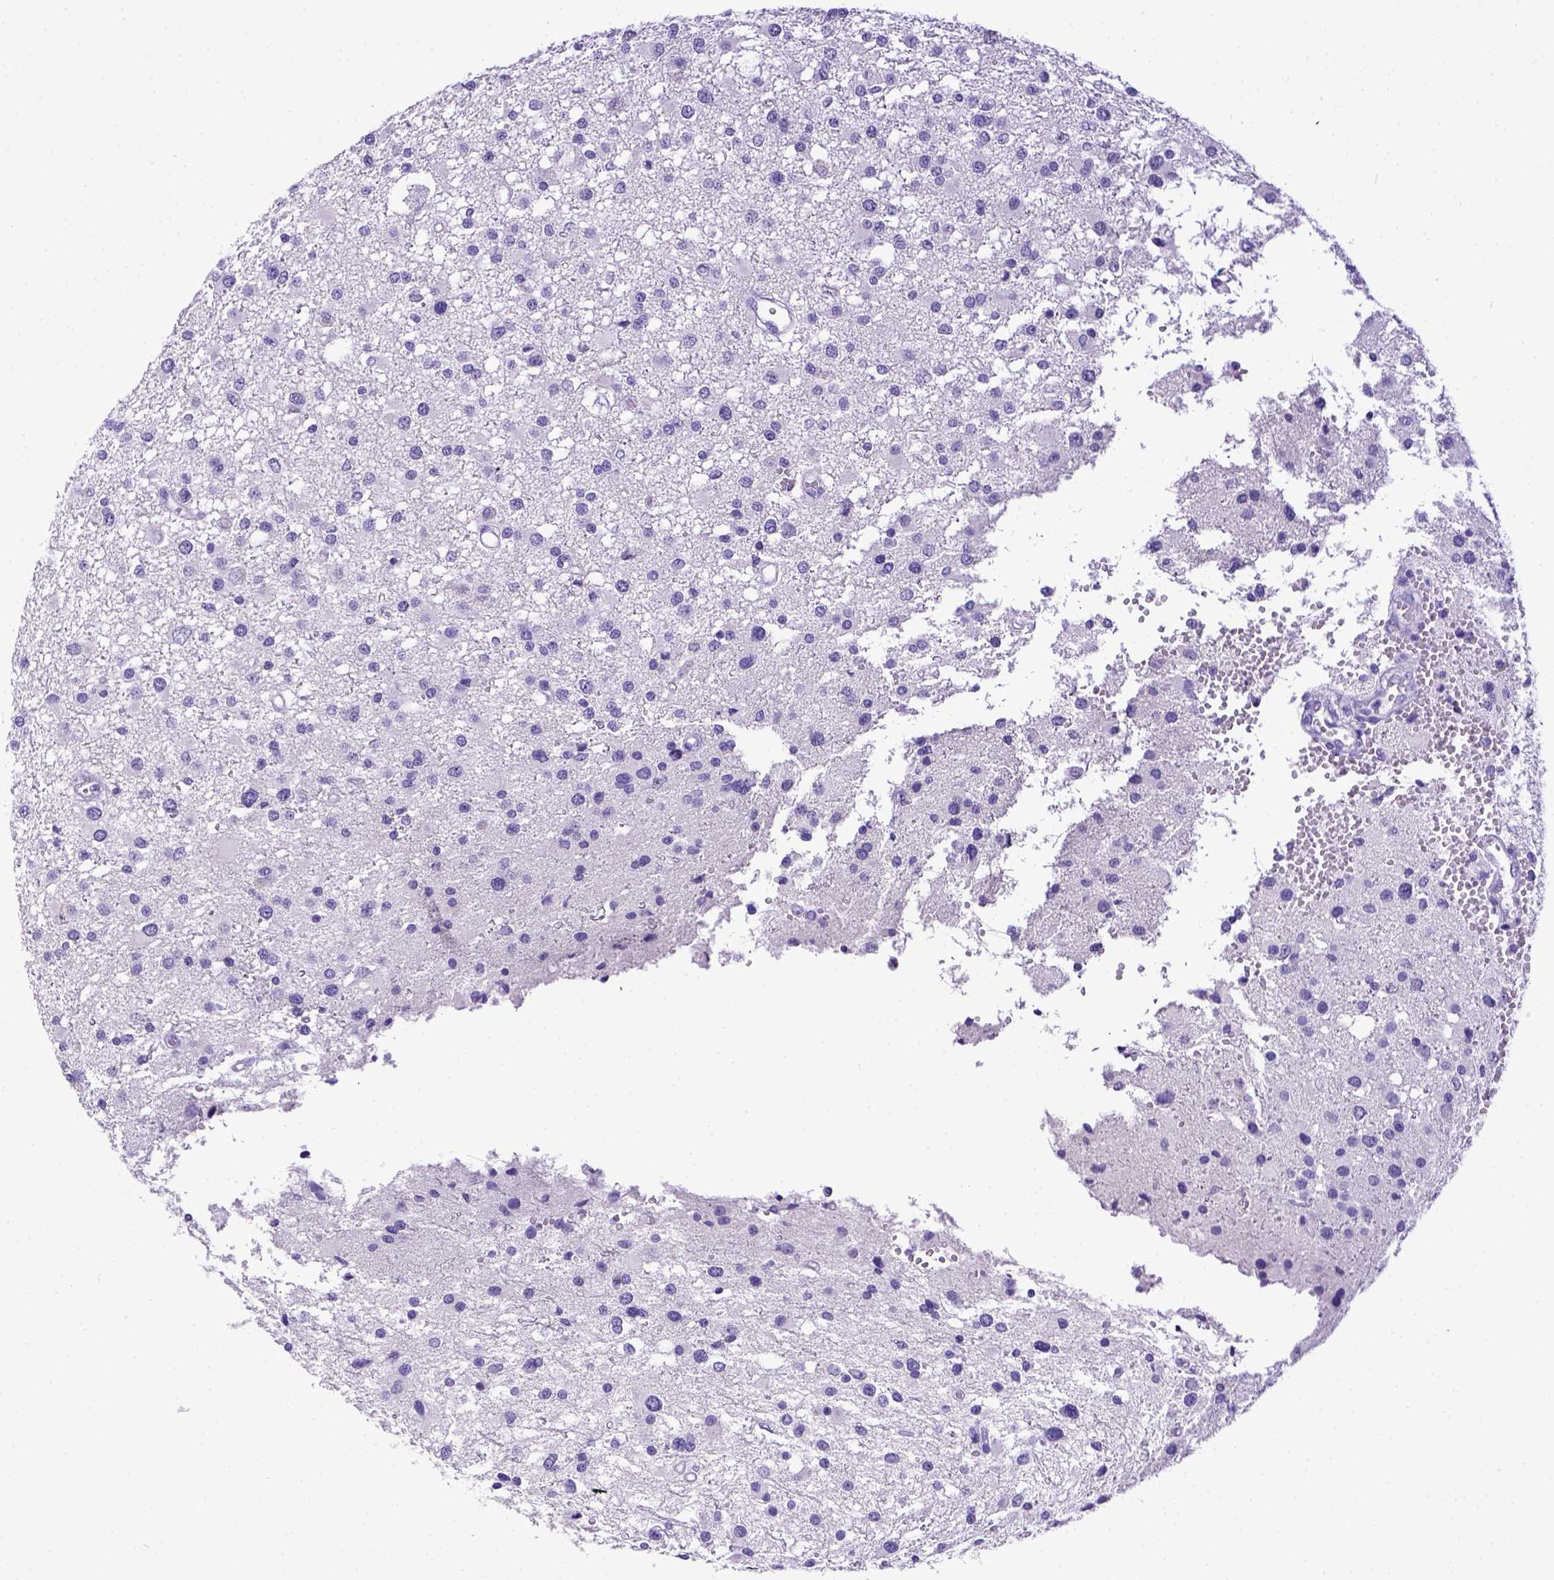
{"staining": {"intensity": "negative", "quantity": "none", "location": "none"}, "tissue": "glioma", "cell_type": "Tumor cells", "image_type": "cancer", "snomed": [{"axis": "morphology", "description": "Glioma, malignant, High grade"}, {"axis": "topography", "description": "Brain"}], "caption": "This is an IHC image of high-grade glioma (malignant). There is no positivity in tumor cells.", "gene": "ESR1", "patient": {"sex": "male", "age": 54}}